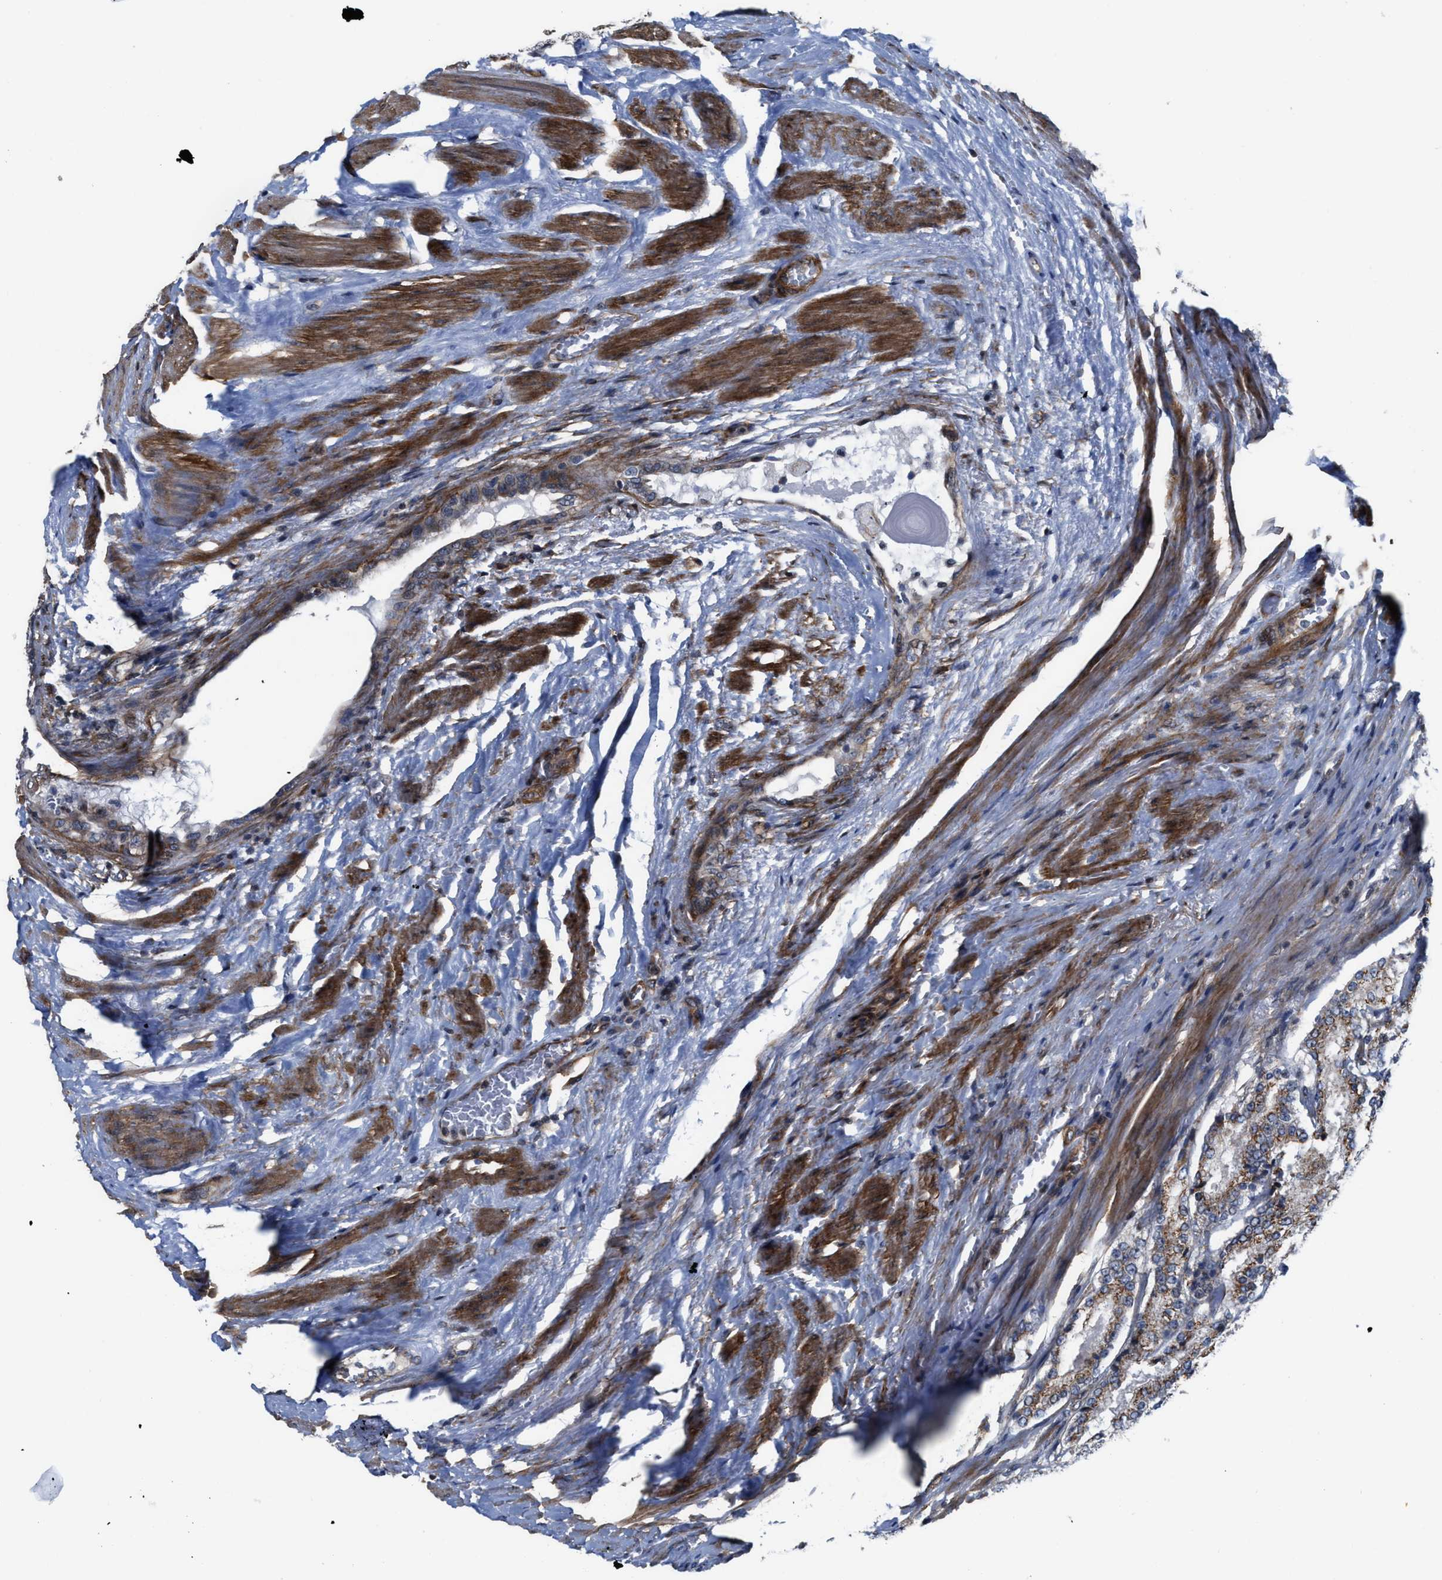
{"staining": {"intensity": "moderate", "quantity": ">75%", "location": "cytoplasmic/membranous"}, "tissue": "prostate cancer", "cell_type": "Tumor cells", "image_type": "cancer", "snomed": [{"axis": "morphology", "description": "Adenocarcinoma, Medium grade"}, {"axis": "topography", "description": "Prostate"}], "caption": "Medium-grade adenocarcinoma (prostate) stained for a protein (brown) shows moderate cytoplasmic/membranous positive expression in about >75% of tumor cells.", "gene": "TGFB1I1", "patient": {"sex": "male", "age": 72}}